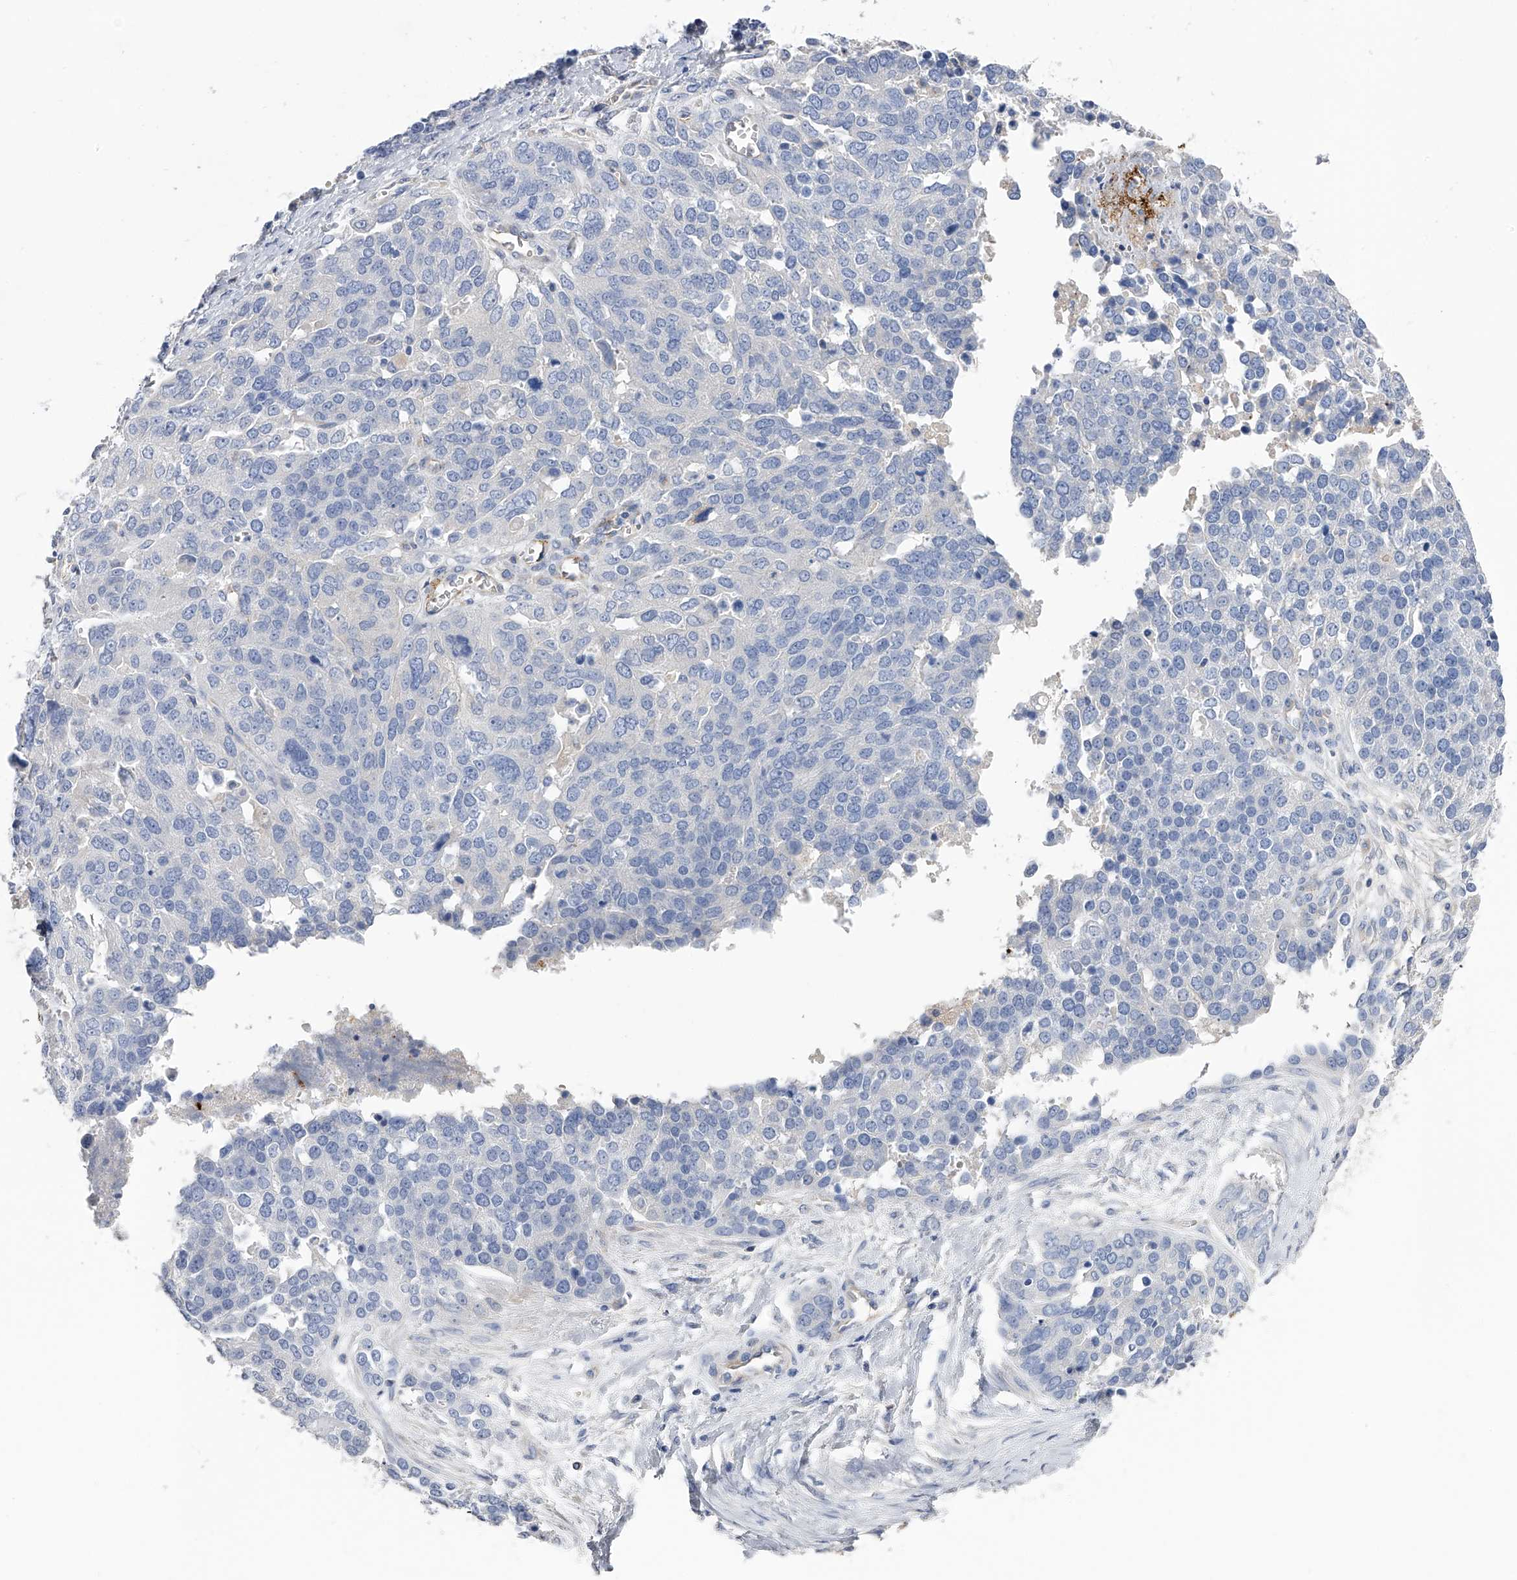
{"staining": {"intensity": "negative", "quantity": "none", "location": "none"}, "tissue": "ovarian cancer", "cell_type": "Tumor cells", "image_type": "cancer", "snomed": [{"axis": "morphology", "description": "Cystadenocarcinoma, serous, NOS"}, {"axis": "topography", "description": "Ovary"}], "caption": "Immunohistochemistry of human ovarian cancer (serous cystadenocarcinoma) exhibits no expression in tumor cells.", "gene": "RWDD2A", "patient": {"sex": "female", "age": 44}}